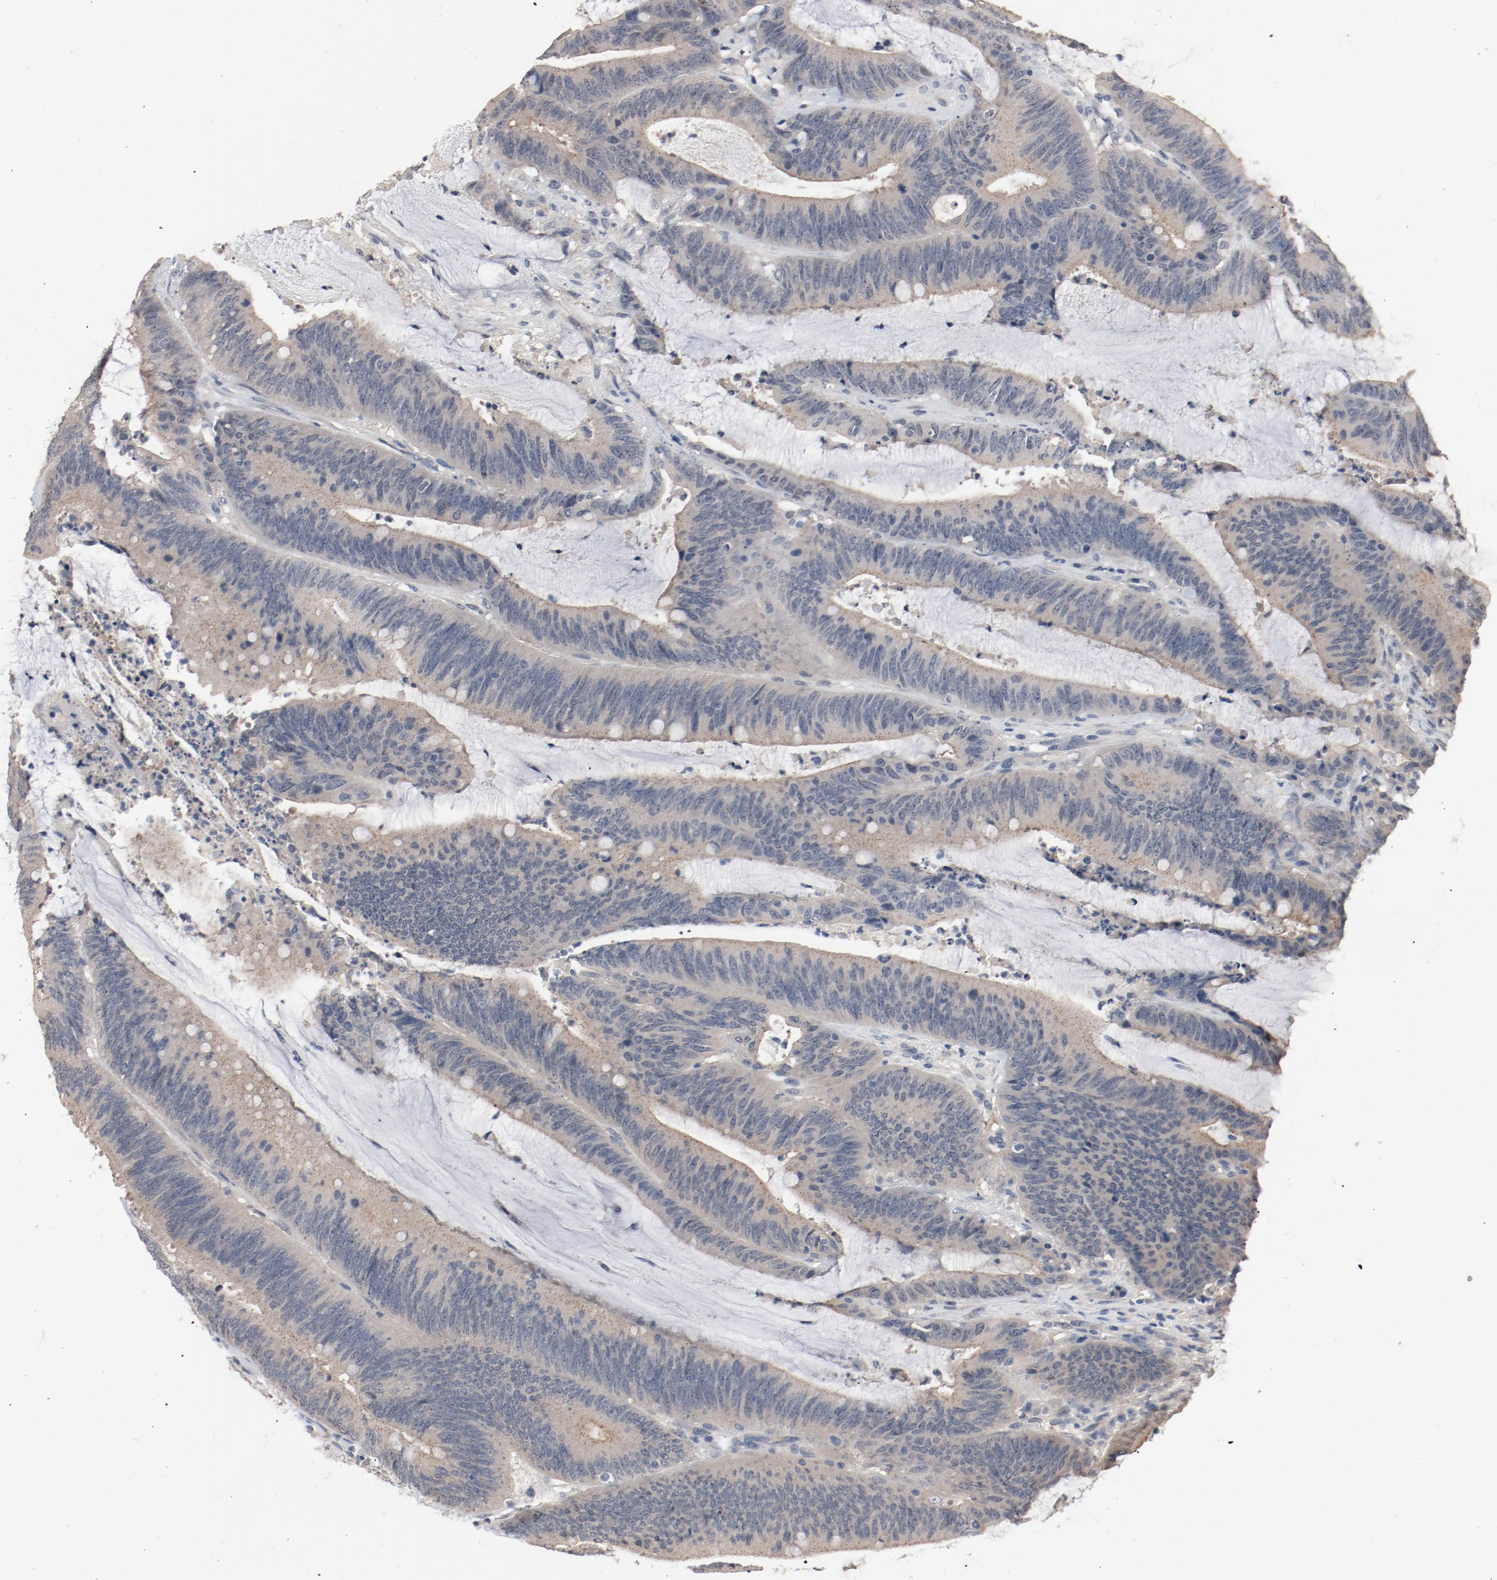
{"staining": {"intensity": "weak", "quantity": ">75%", "location": "cytoplasmic/membranous"}, "tissue": "colorectal cancer", "cell_type": "Tumor cells", "image_type": "cancer", "snomed": [{"axis": "morphology", "description": "Adenocarcinoma, NOS"}, {"axis": "topography", "description": "Rectum"}], "caption": "Adenocarcinoma (colorectal) stained with a protein marker demonstrates weak staining in tumor cells.", "gene": "DNAL4", "patient": {"sex": "female", "age": 66}}